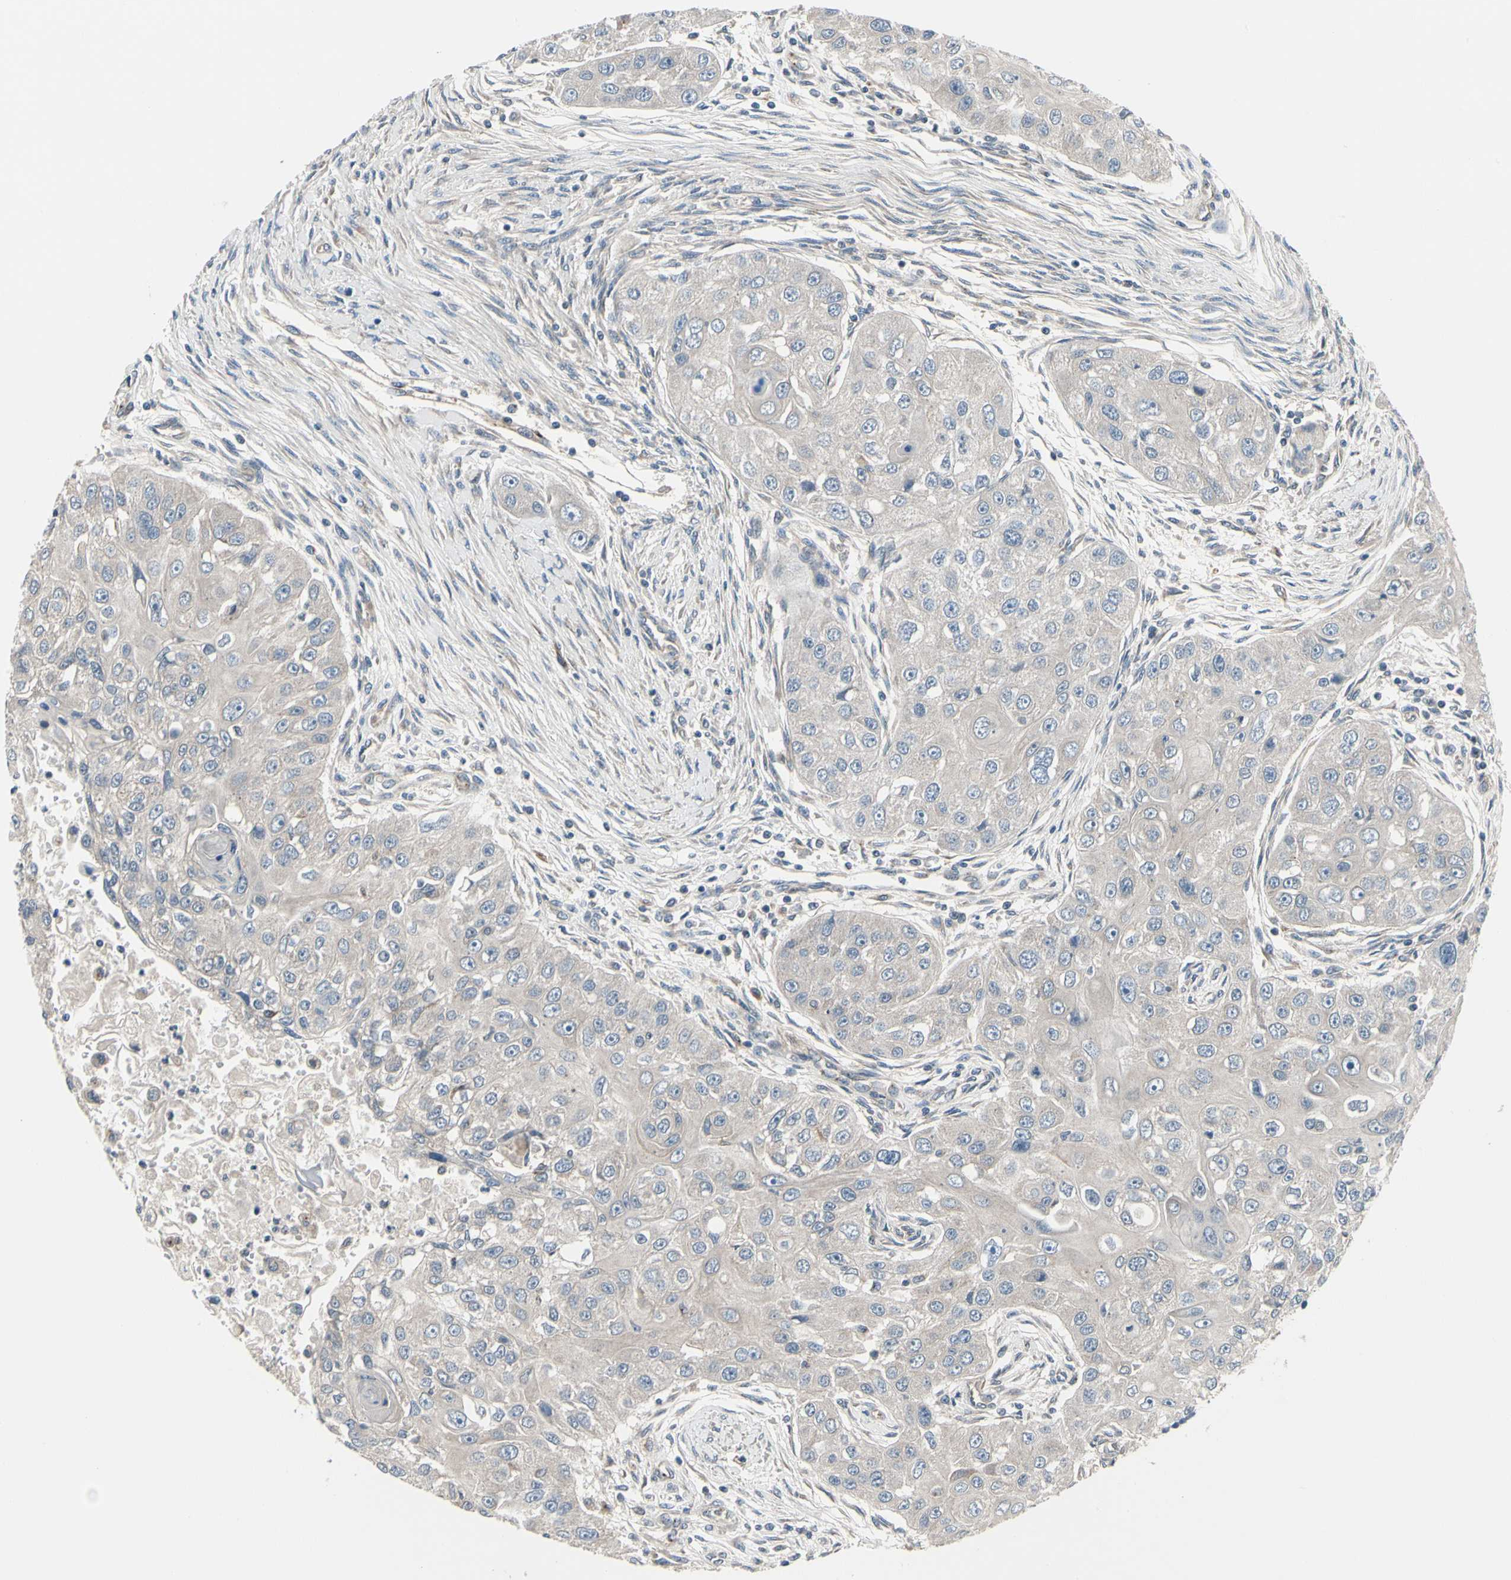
{"staining": {"intensity": "negative", "quantity": "none", "location": "none"}, "tissue": "head and neck cancer", "cell_type": "Tumor cells", "image_type": "cancer", "snomed": [{"axis": "morphology", "description": "Normal tissue, NOS"}, {"axis": "morphology", "description": "Squamous cell carcinoma, NOS"}, {"axis": "topography", "description": "Skeletal muscle"}, {"axis": "topography", "description": "Head-Neck"}], "caption": "IHC photomicrograph of neoplastic tissue: human head and neck cancer stained with DAB exhibits no significant protein staining in tumor cells.", "gene": "PRKAR2B", "patient": {"sex": "male", "age": 51}}